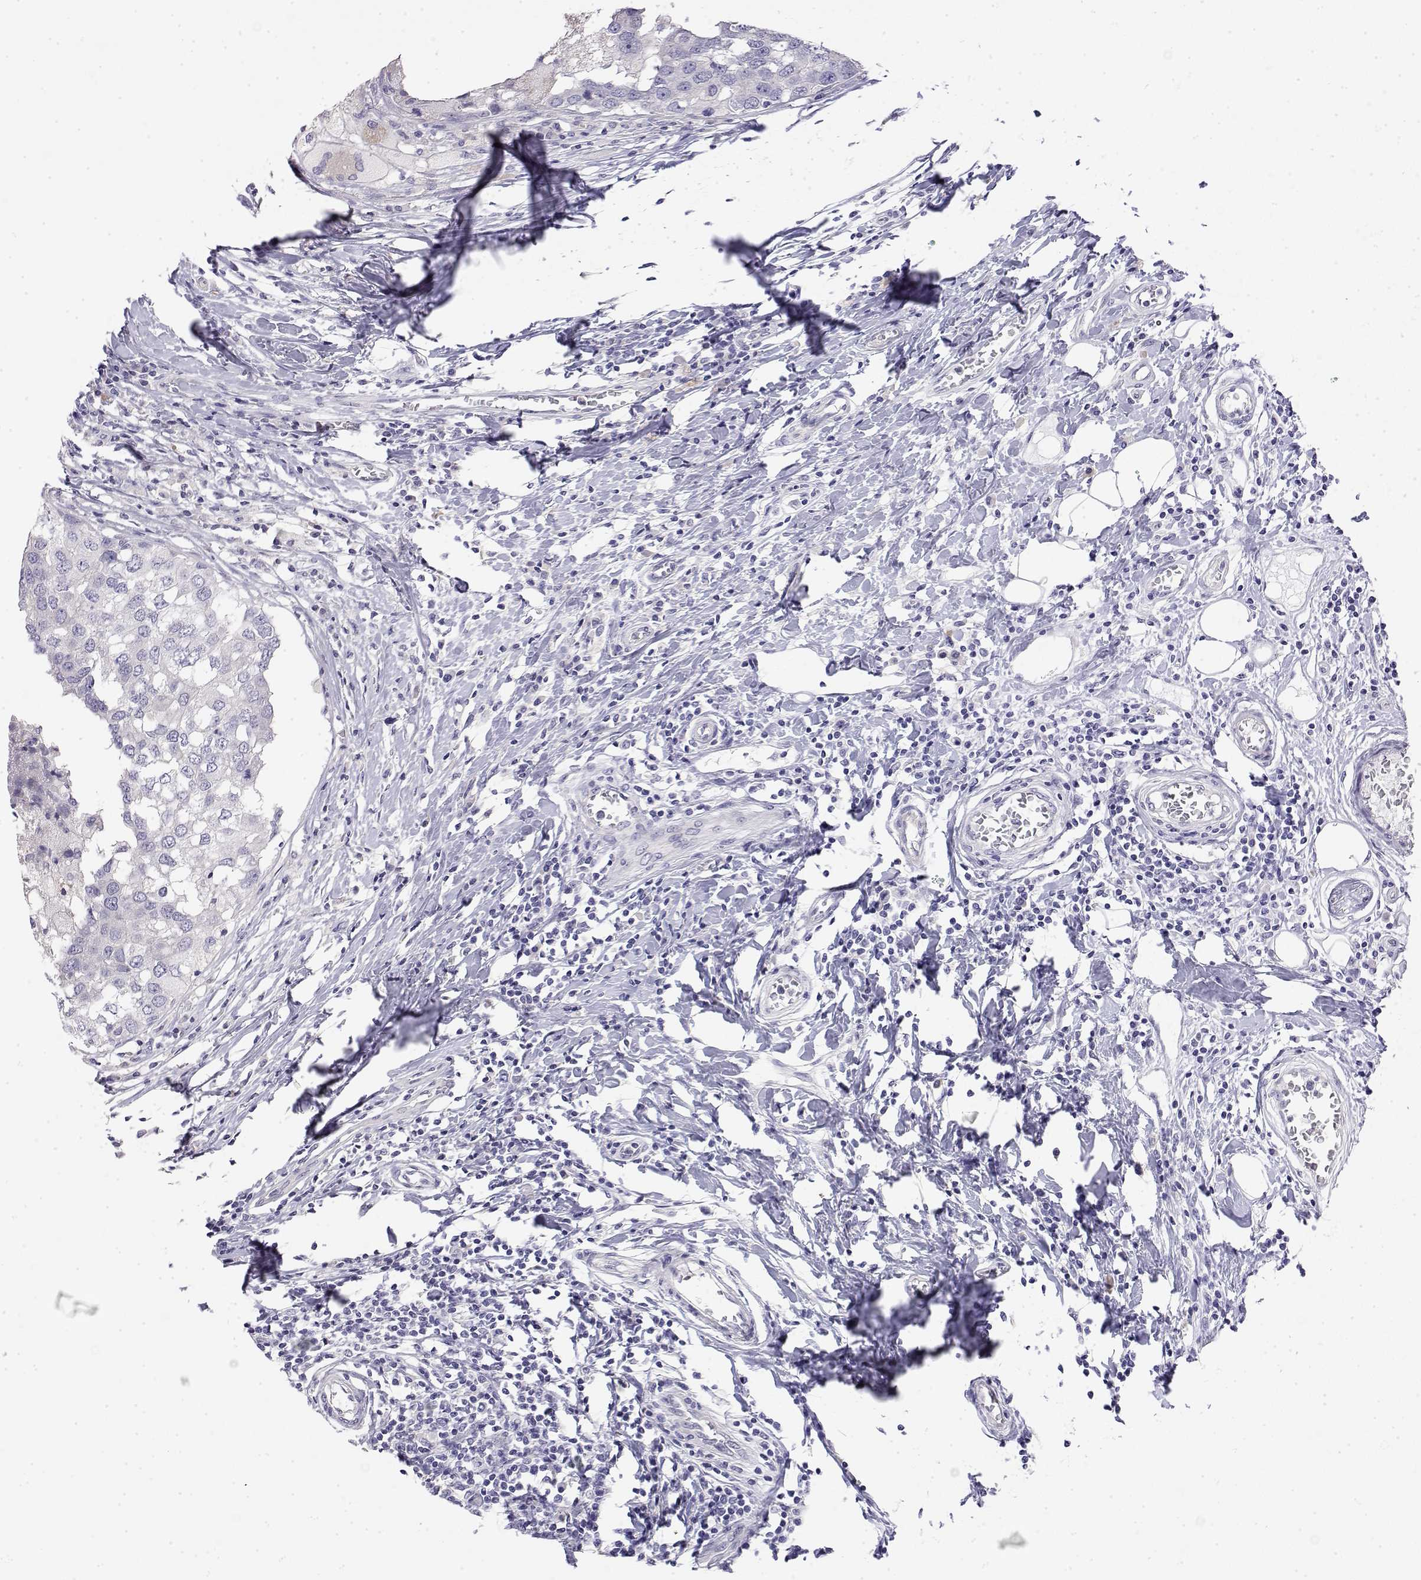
{"staining": {"intensity": "negative", "quantity": "none", "location": "none"}, "tissue": "breast cancer", "cell_type": "Tumor cells", "image_type": "cancer", "snomed": [{"axis": "morphology", "description": "Duct carcinoma"}, {"axis": "topography", "description": "Breast"}], "caption": "This photomicrograph is of breast intraductal carcinoma stained with immunohistochemistry (IHC) to label a protein in brown with the nuclei are counter-stained blue. There is no staining in tumor cells.", "gene": "LY6D", "patient": {"sex": "female", "age": 27}}